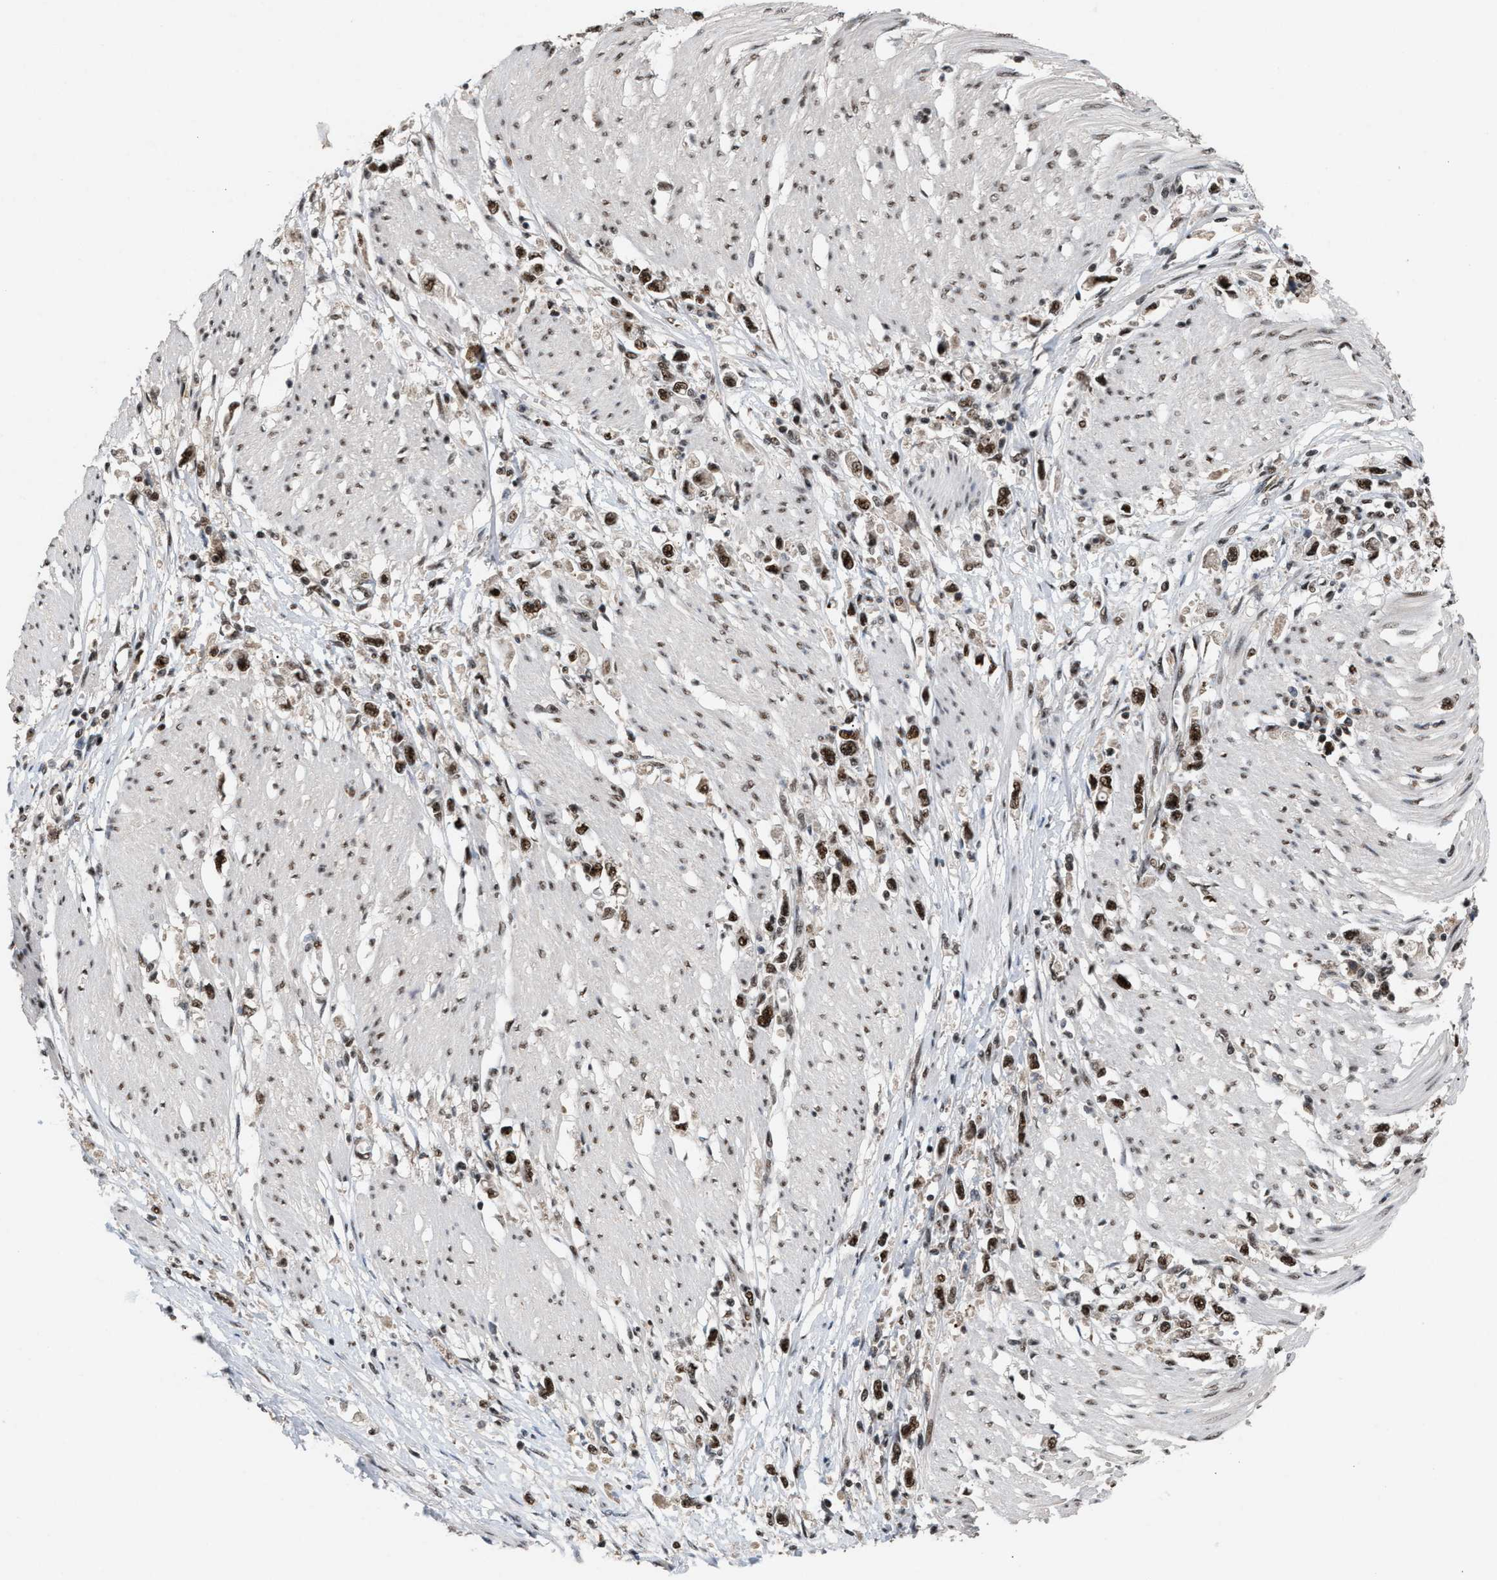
{"staining": {"intensity": "strong", "quantity": ">75%", "location": "nuclear"}, "tissue": "stomach cancer", "cell_type": "Tumor cells", "image_type": "cancer", "snomed": [{"axis": "morphology", "description": "Adenocarcinoma, NOS"}, {"axis": "topography", "description": "Stomach"}], "caption": "A brown stain highlights strong nuclear staining of a protein in human stomach cancer (adenocarcinoma) tumor cells.", "gene": "PRPF4", "patient": {"sex": "female", "age": 59}}